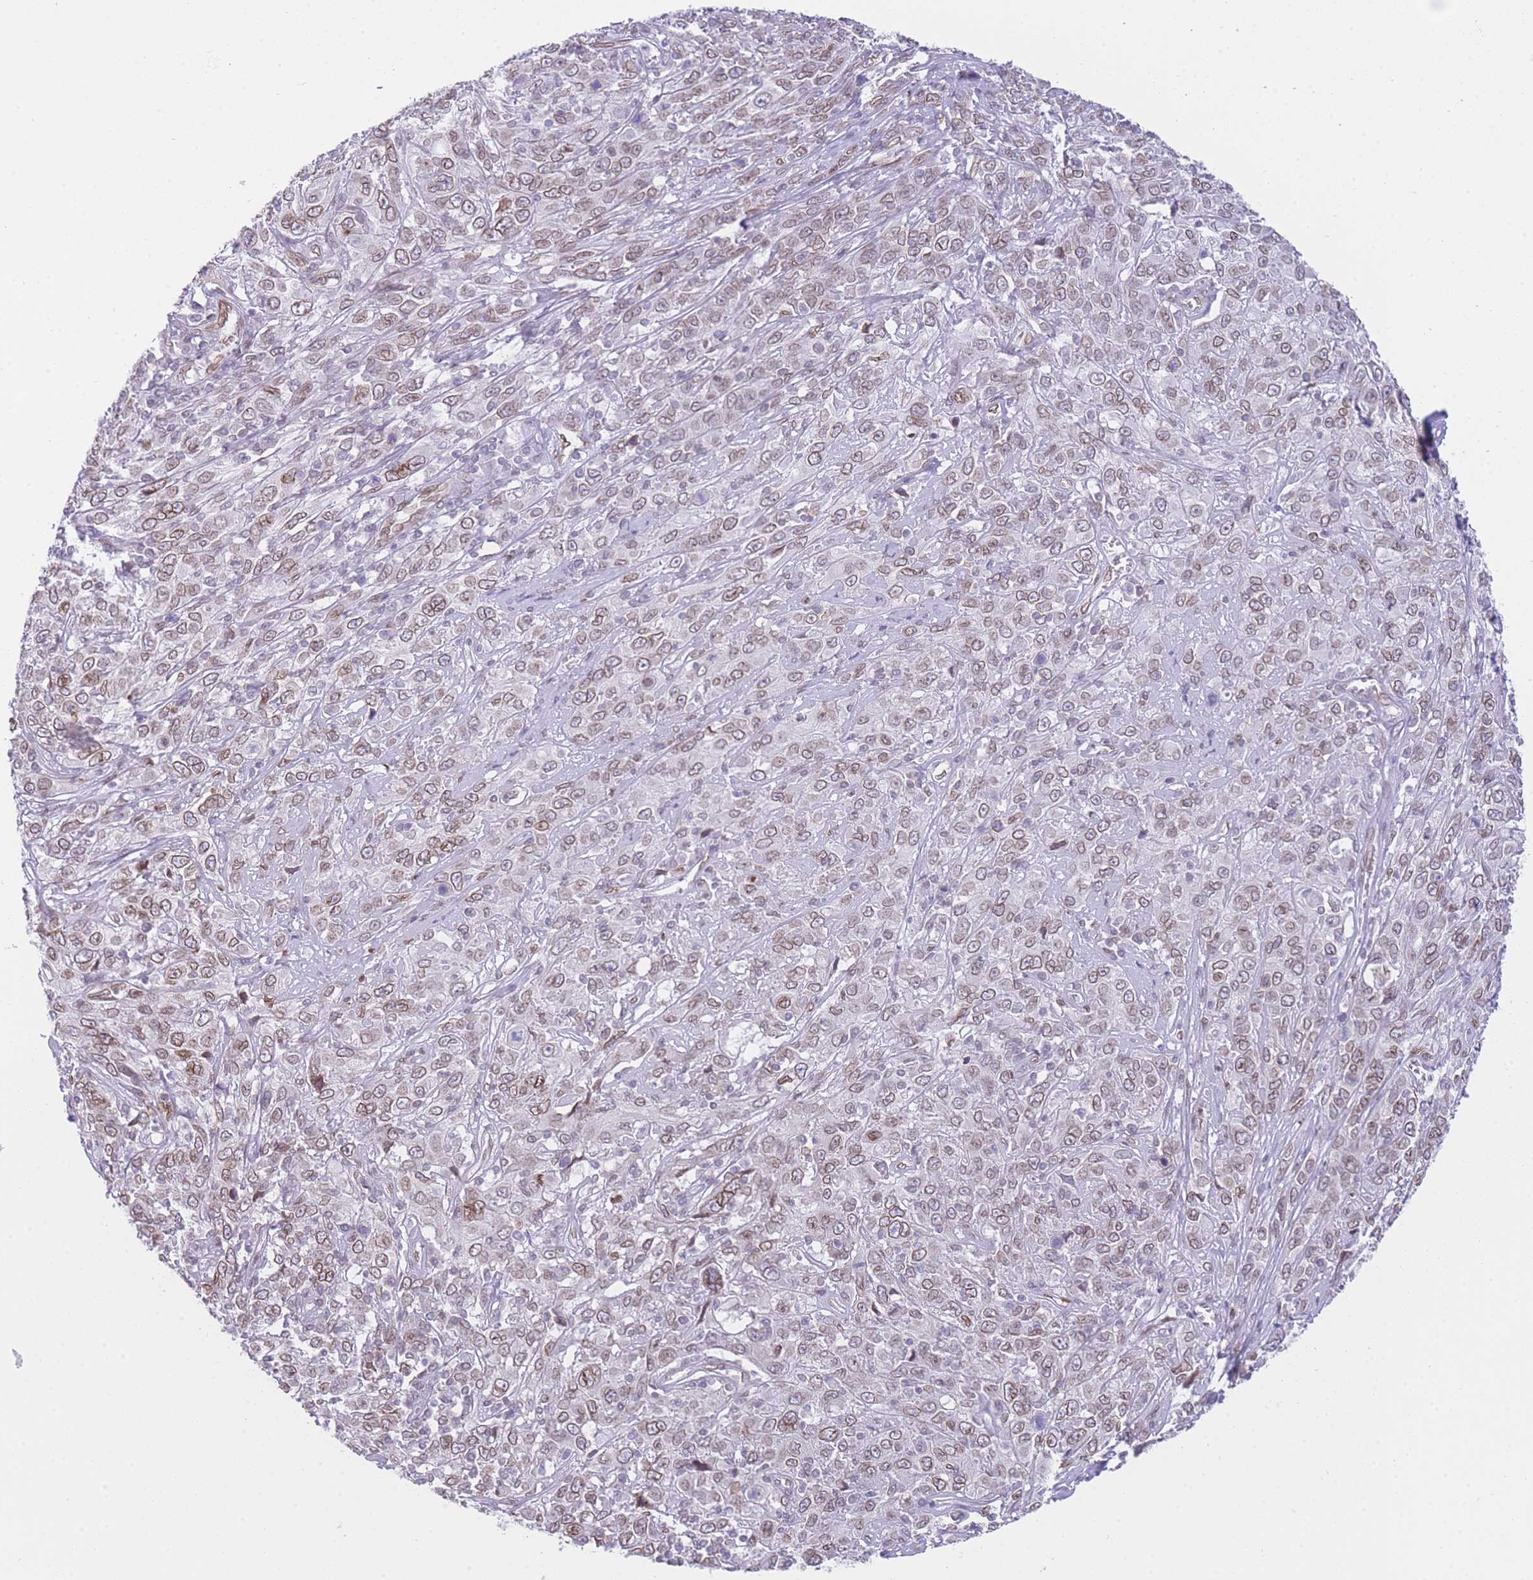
{"staining": {"intensity": "weak", "quantity": ">75%", "location": "cytoplasmic/membranous,nuclear"}, "tissue": "cervical cancer", "cell_type": "Tumor cells", "image_type": "cancer", "snomed": [{"axis": "morphology", "description": "Squamous cell carcinoma, NOS"}, {"axis": "topography", "description": "Cervix"}], "caption": "Immunohistochemical staining of human cervical cancer displays weak cytoplasmic/membranous and nuclear protein positivity in about >75% of tumor cells.", "gene": "OR10AD1", "patient": {"sex": "female", "age": 46}}